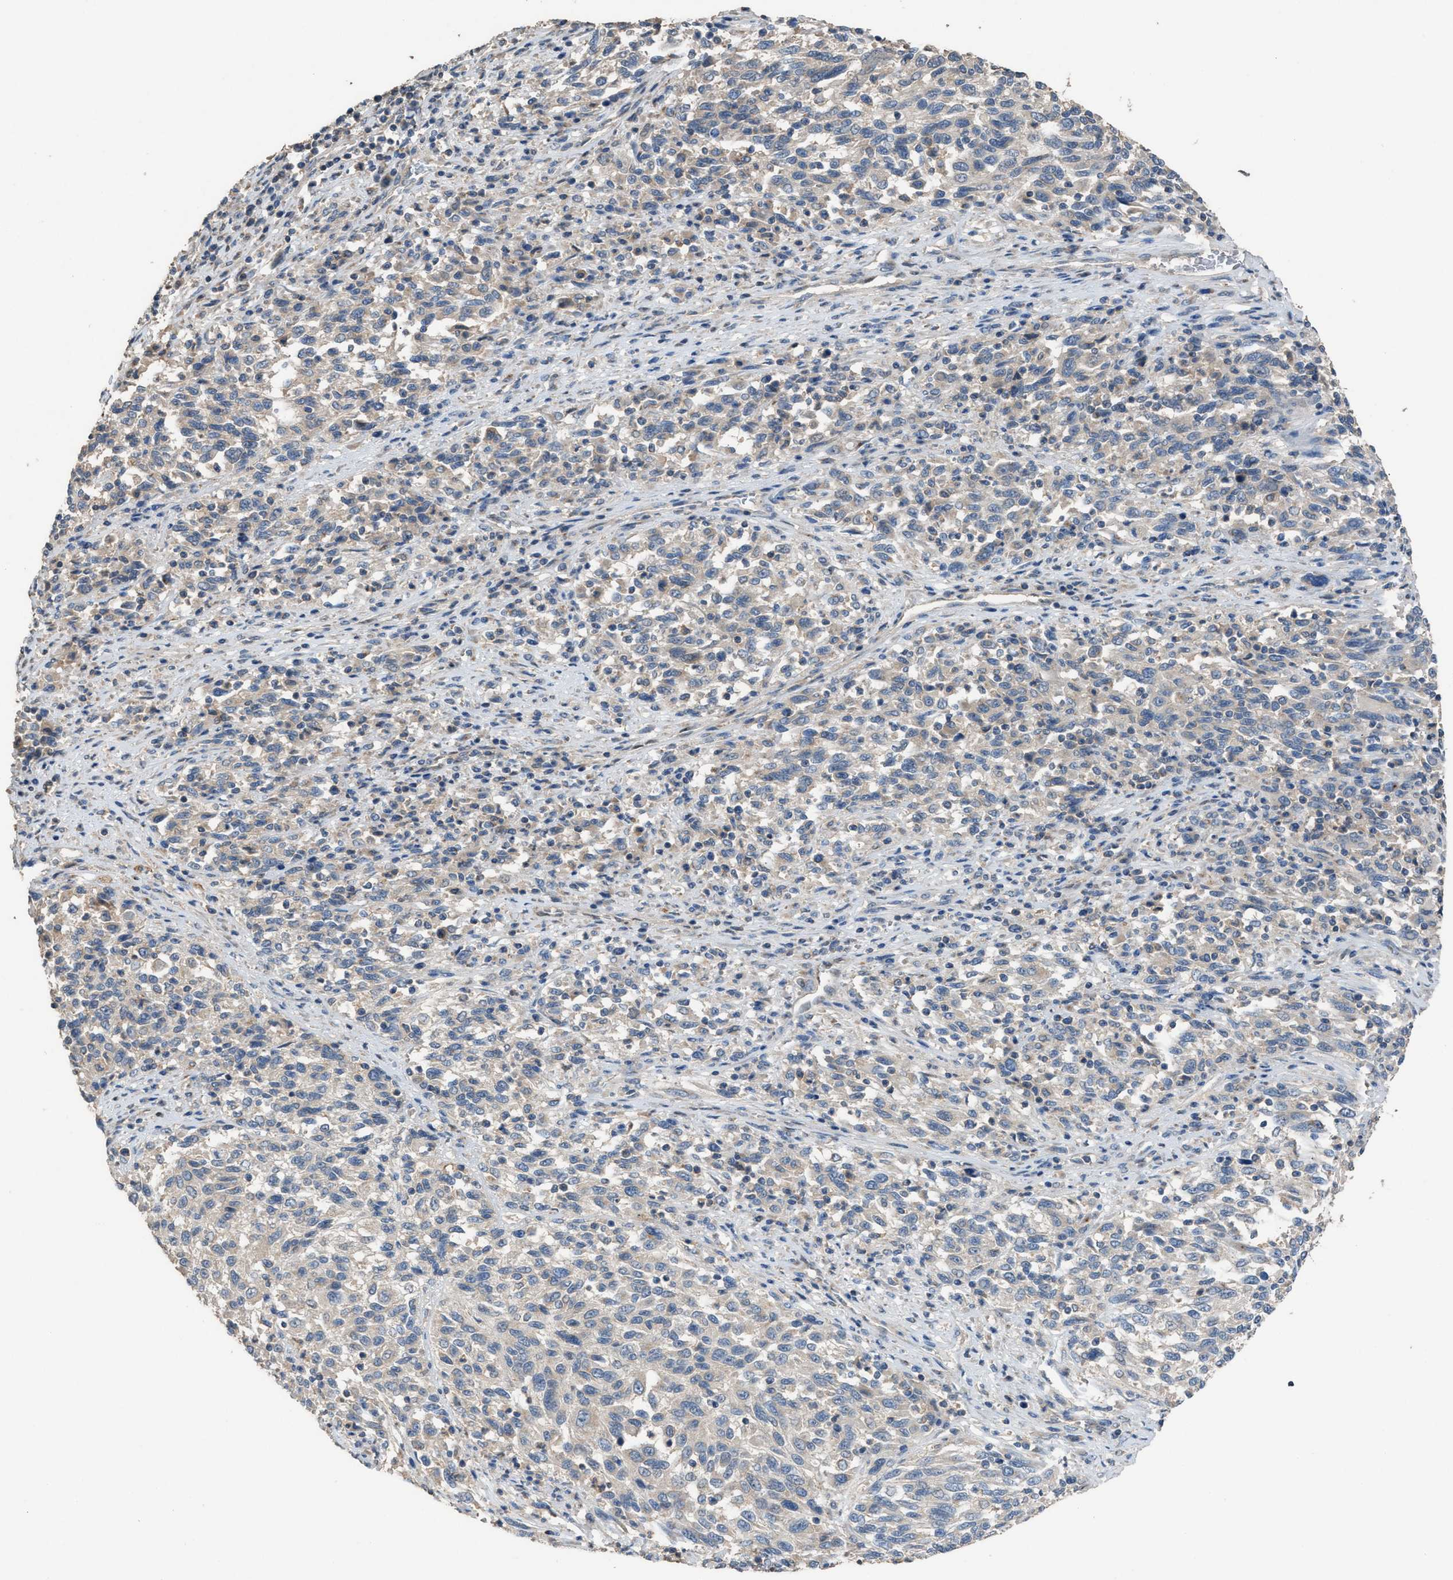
{"staining": {"intensity": "weak", "quantity": "<25%", "location": "cytoplasmic/membranous"}, "tissue": "melanoma", "cell_type": "Tumor cells", "image_type": "cancer", "snomed": [{"axis": "morphology", "description": "Malignant melanoma, Metastatic site"}, {"axis": "topography", "description": "Lymph node"}], "caption": "High magnification brightfield microscopy of melanoma stained with DAB (3,3'-diaminobenzidine) (brown) and counterstained with hematoxylin (blue): tumor cells show no significant staining.", "gene": "TPK1", "patient": {"sex": "male", "age": 61}}